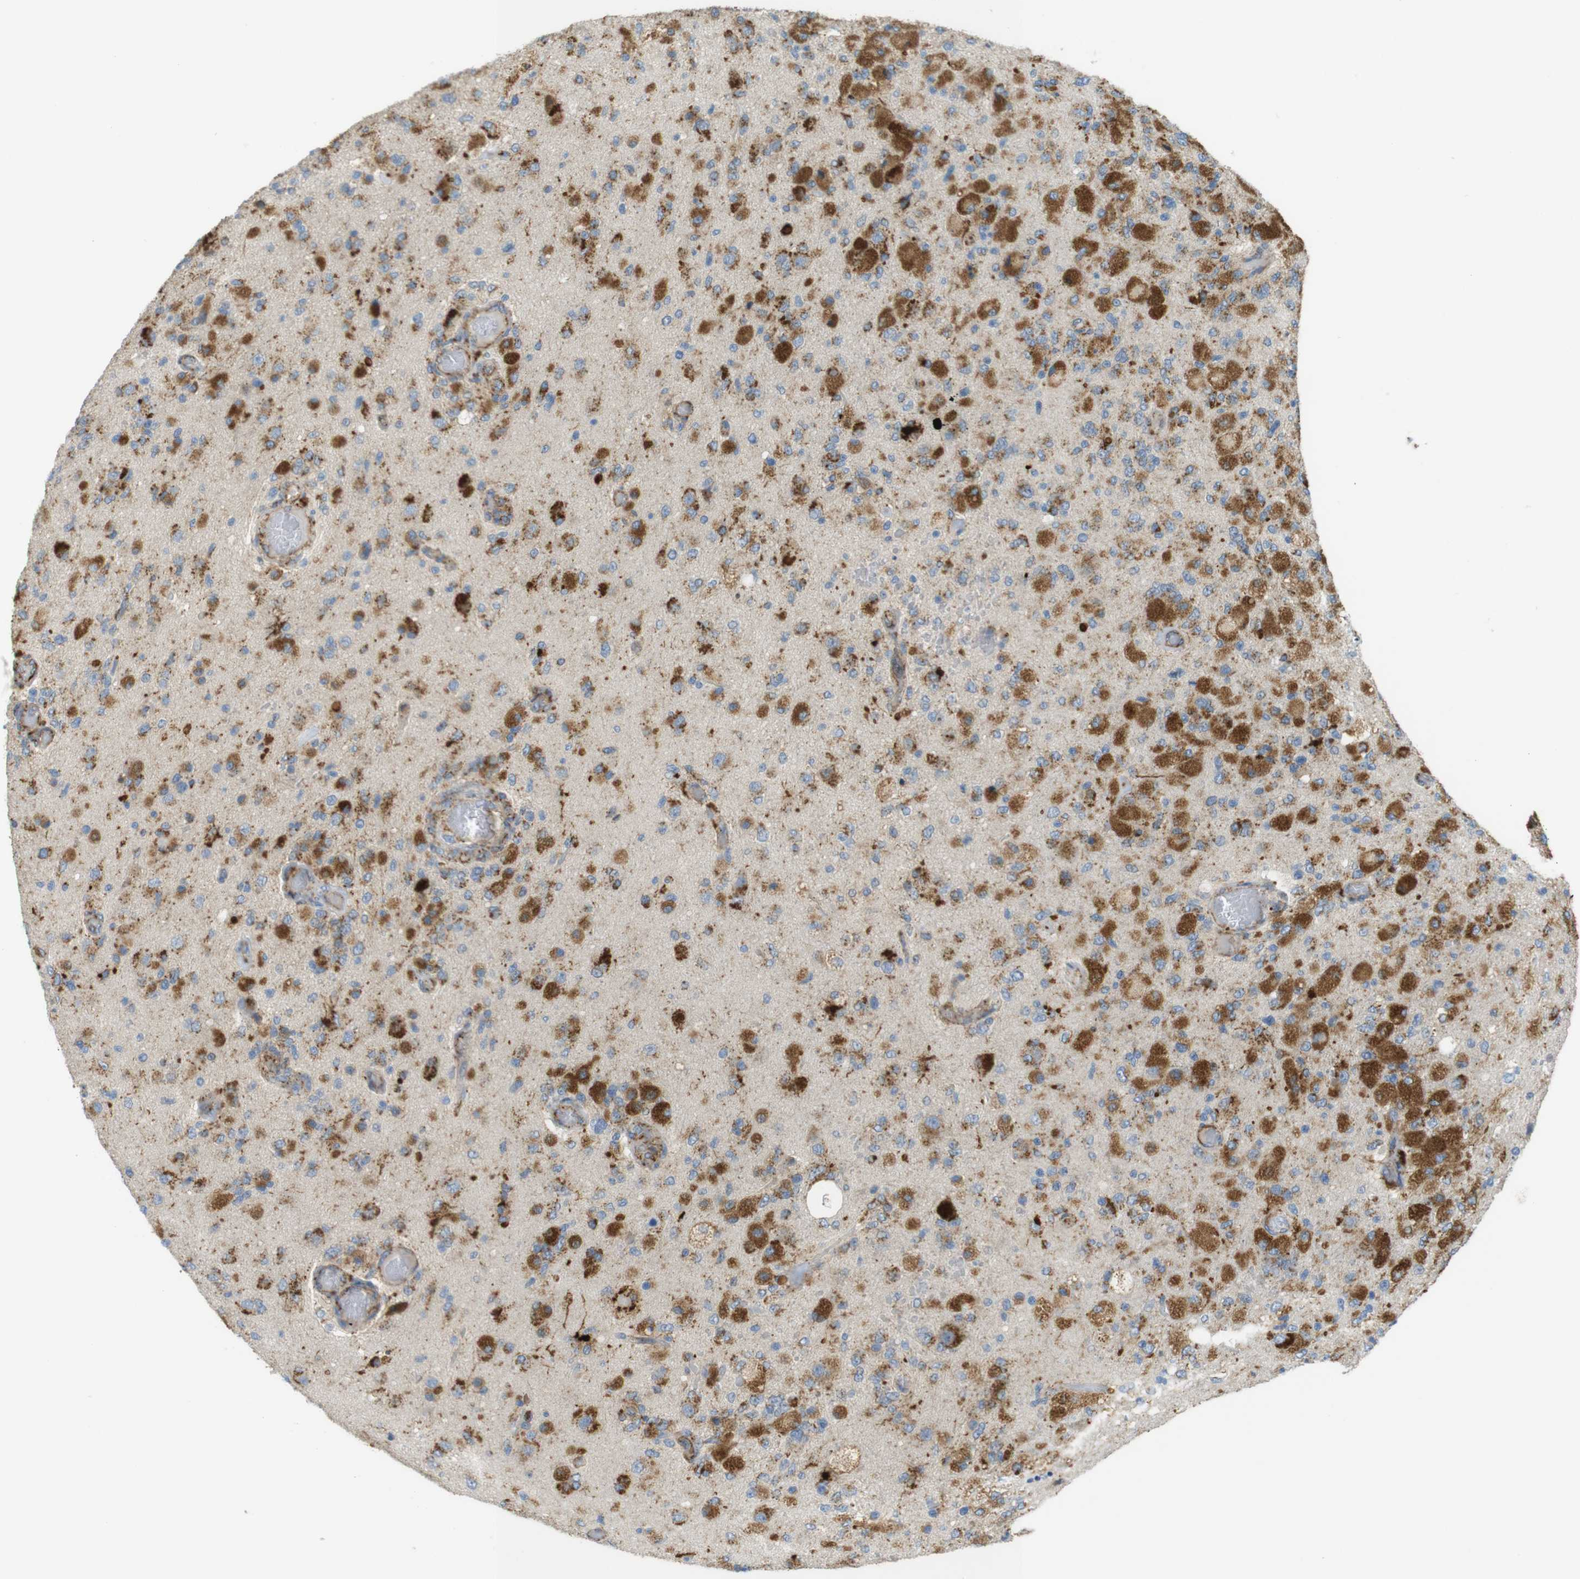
{"staining": {"intensity": "strong", "quantity": ">75%", "location": "cytoplasmic/membranous"}, "tissue": "glioma", "cell_type": "Tumor cells", "image_type": "cancer", "snomed": [{"axis": "morphology", "description": "Normal tissue, NOS"}, {"axis": "morphology", "description": "Glioma, malignant, High grade"}, {"axis": "topography", "description": "Cerebral cortex"}], "caption": "Glioma stained for a protein (brown) shows strong cytoplasmic/membranous positive expression in about >75% of tumor cells.", "gene": "LAMP1", "patient": {"sex": "male", "age": 77}}